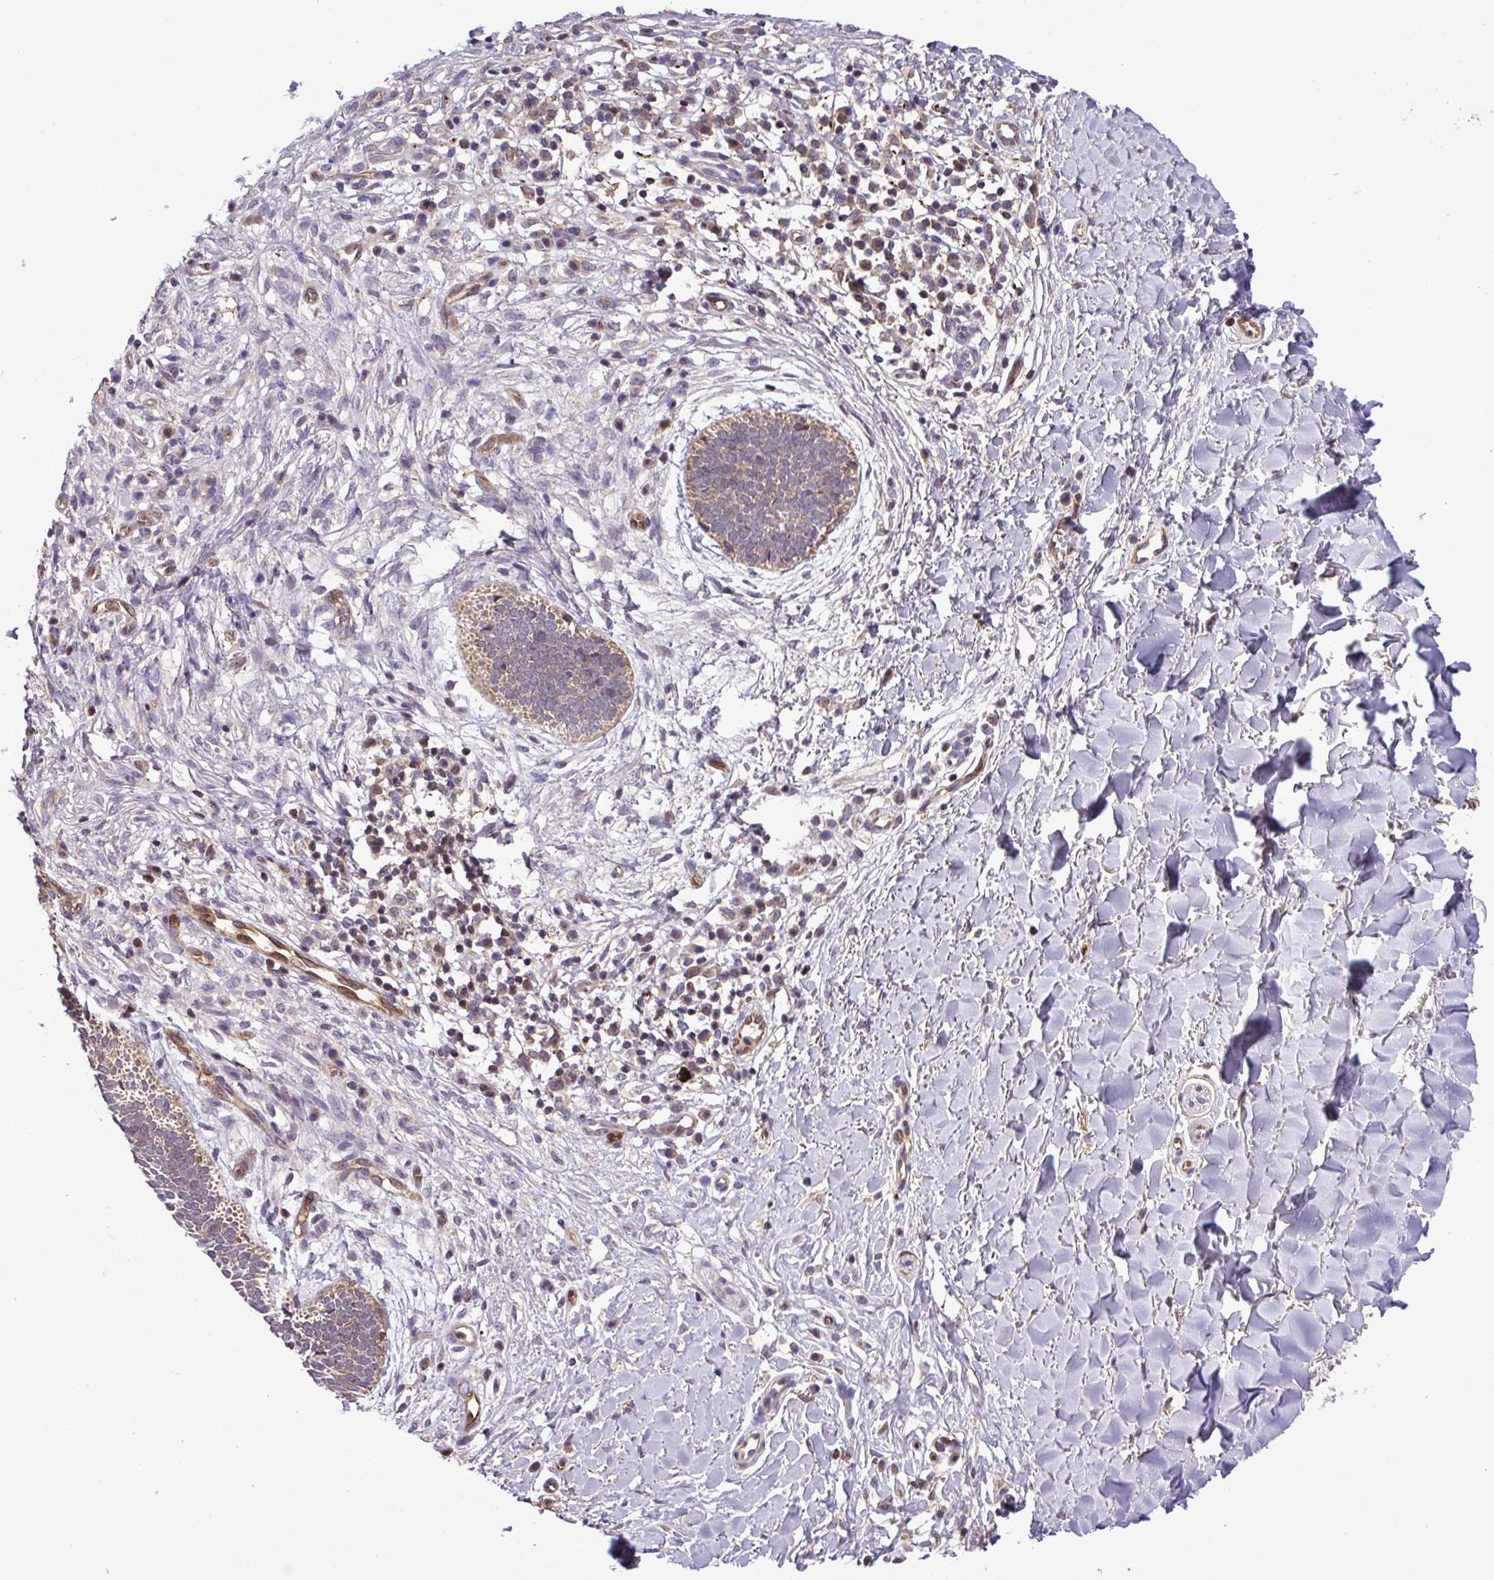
{"staining": {"intensity": "moderate", "quantity": ">75%", "location": "cytoplasmic/membranous"}, "tissue": "skin cancer", "cell_type": "Tumor cells", "image_type": "cancer", "snomed": [{"axis": "morphology", "description": "Basal cell carcinoma"}, {"axis": "topography", "description": "Skin"}], "caption": "High-magnification brightfield microscopy of basal cell carcinoma (skin) stained with DAB (brown) and counterstained with hematoxylin (blue). tumor cells exhibit moderate cytoplasmic/membranous staining is present in about>75% of cells.", "gene": "CARHSP1", "patient": {"sex": "male", "age": 49}}